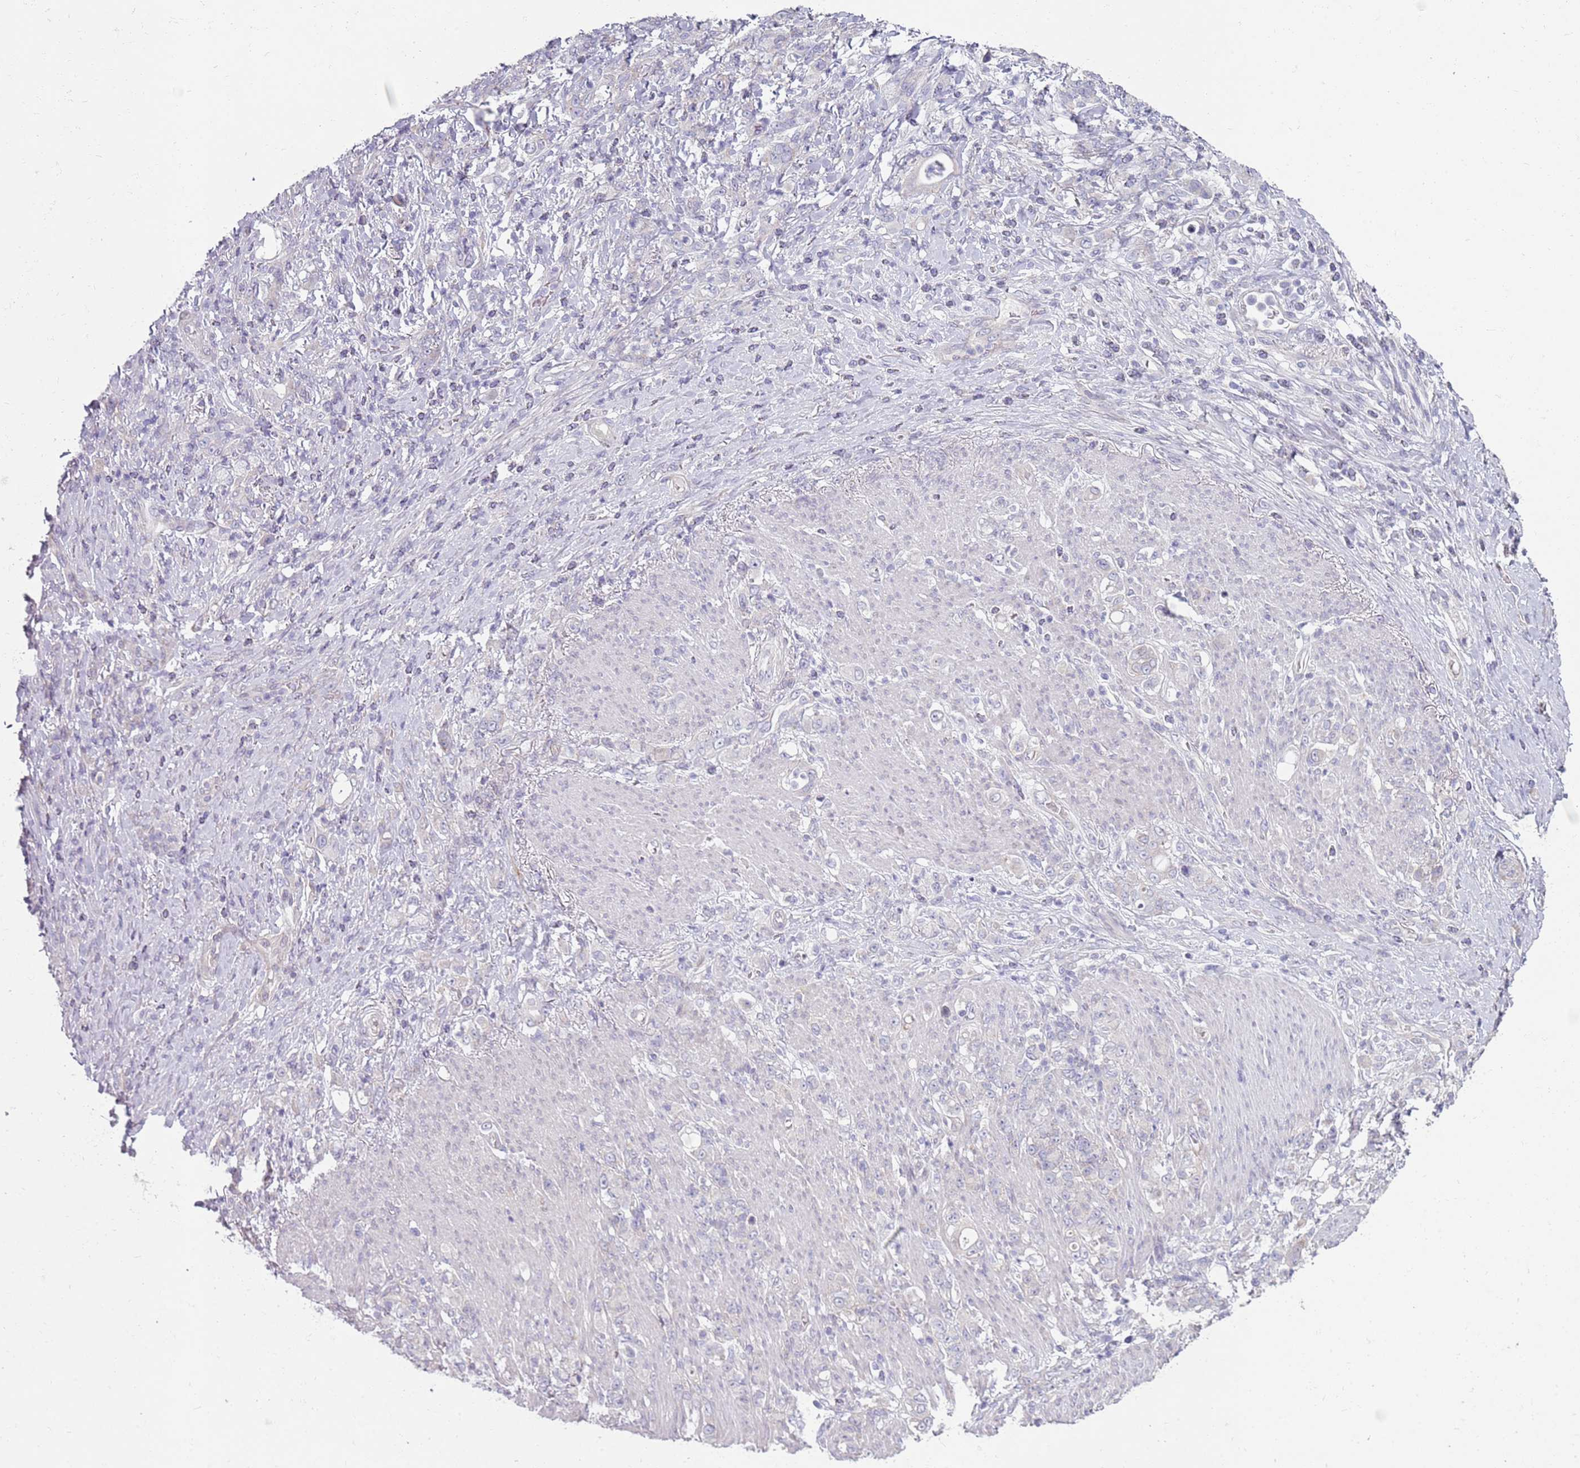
{"staining": {"intensity": "negative", "quantity": "none", "location": "none"}, "tissue": "stomach cancer", "cell_type": "Tumor cells", "image_type": "cancer", "snomed": [{"axis": "morphology", "description": "Normal tissue, NOS"}, {"axis": "morphology", "description": "Adenocarcinoma, NOS"}, {"axis": "topography", "description": "Stomach"}], "caption": "Histopathology image shows no protein positivity in tumor cells of stomach cancer (adenocarcinoma) tissue.", "gene": "ZNF583", "patient": {"sex": "female", "age": 79}}